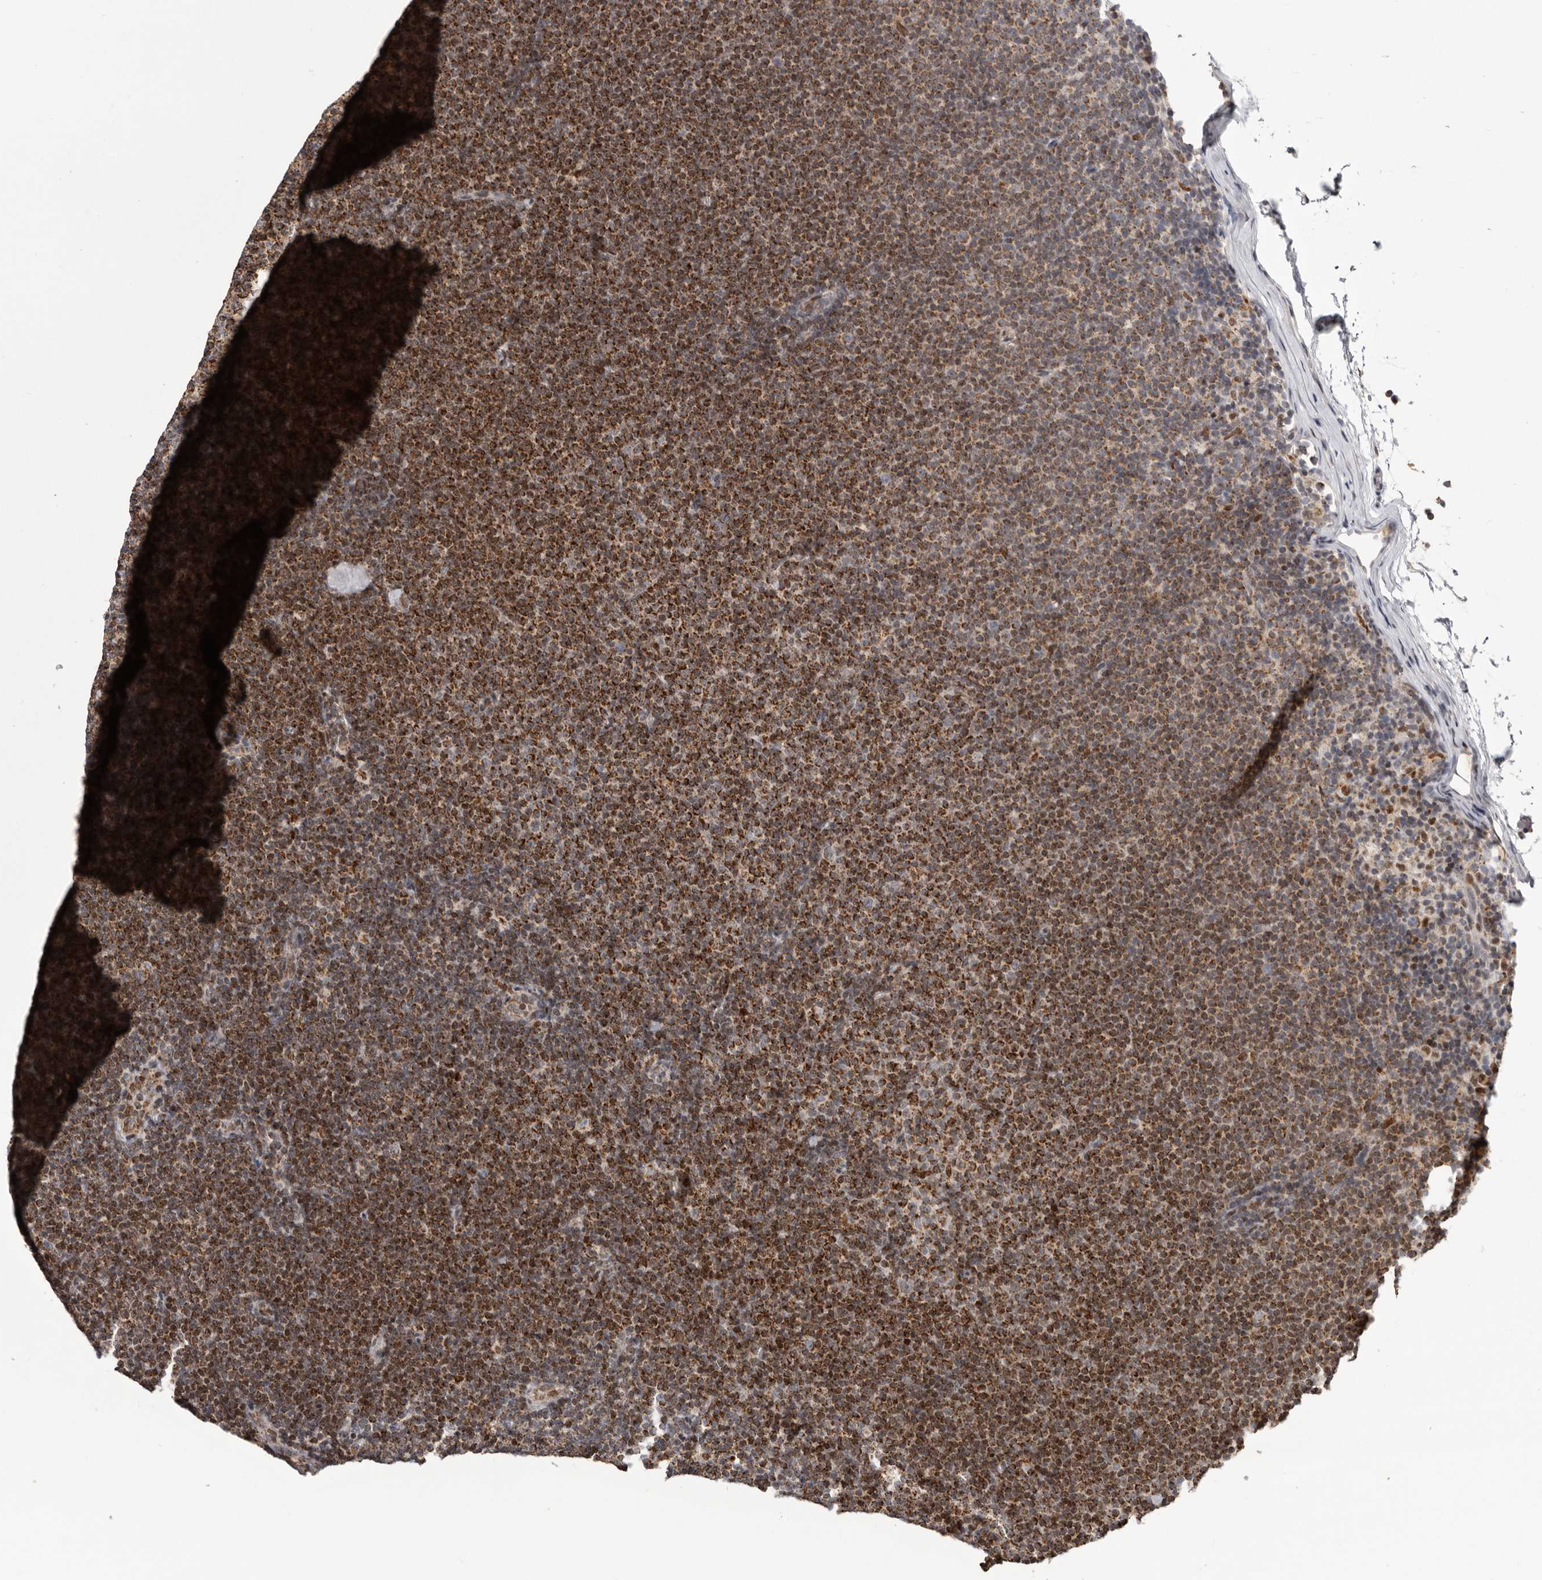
{"staining": {"intensity": "strong", "quantity": ">75%", "location": "cytoplasmic/membranous"}, "tissue": "lymphoma", "cell_type": "Tumor cells", "image_type": "cancer", "snomed": [{"axis": "morphology", "description": "Malignant lymphoma, non-Hodgkin's type, Low grade"}, {"axis": "topography", "description": "Lymph node"}], "caption": "Human low-grade malignant lymphoma, non-Hodgkin's type stained for a protein (brown) exhibits strong cytoplasmic/membranous positive positivity in about >75% of tumor cells.", "gene": "C17orf99", "patient": {"sex": "female", "age": 53}}